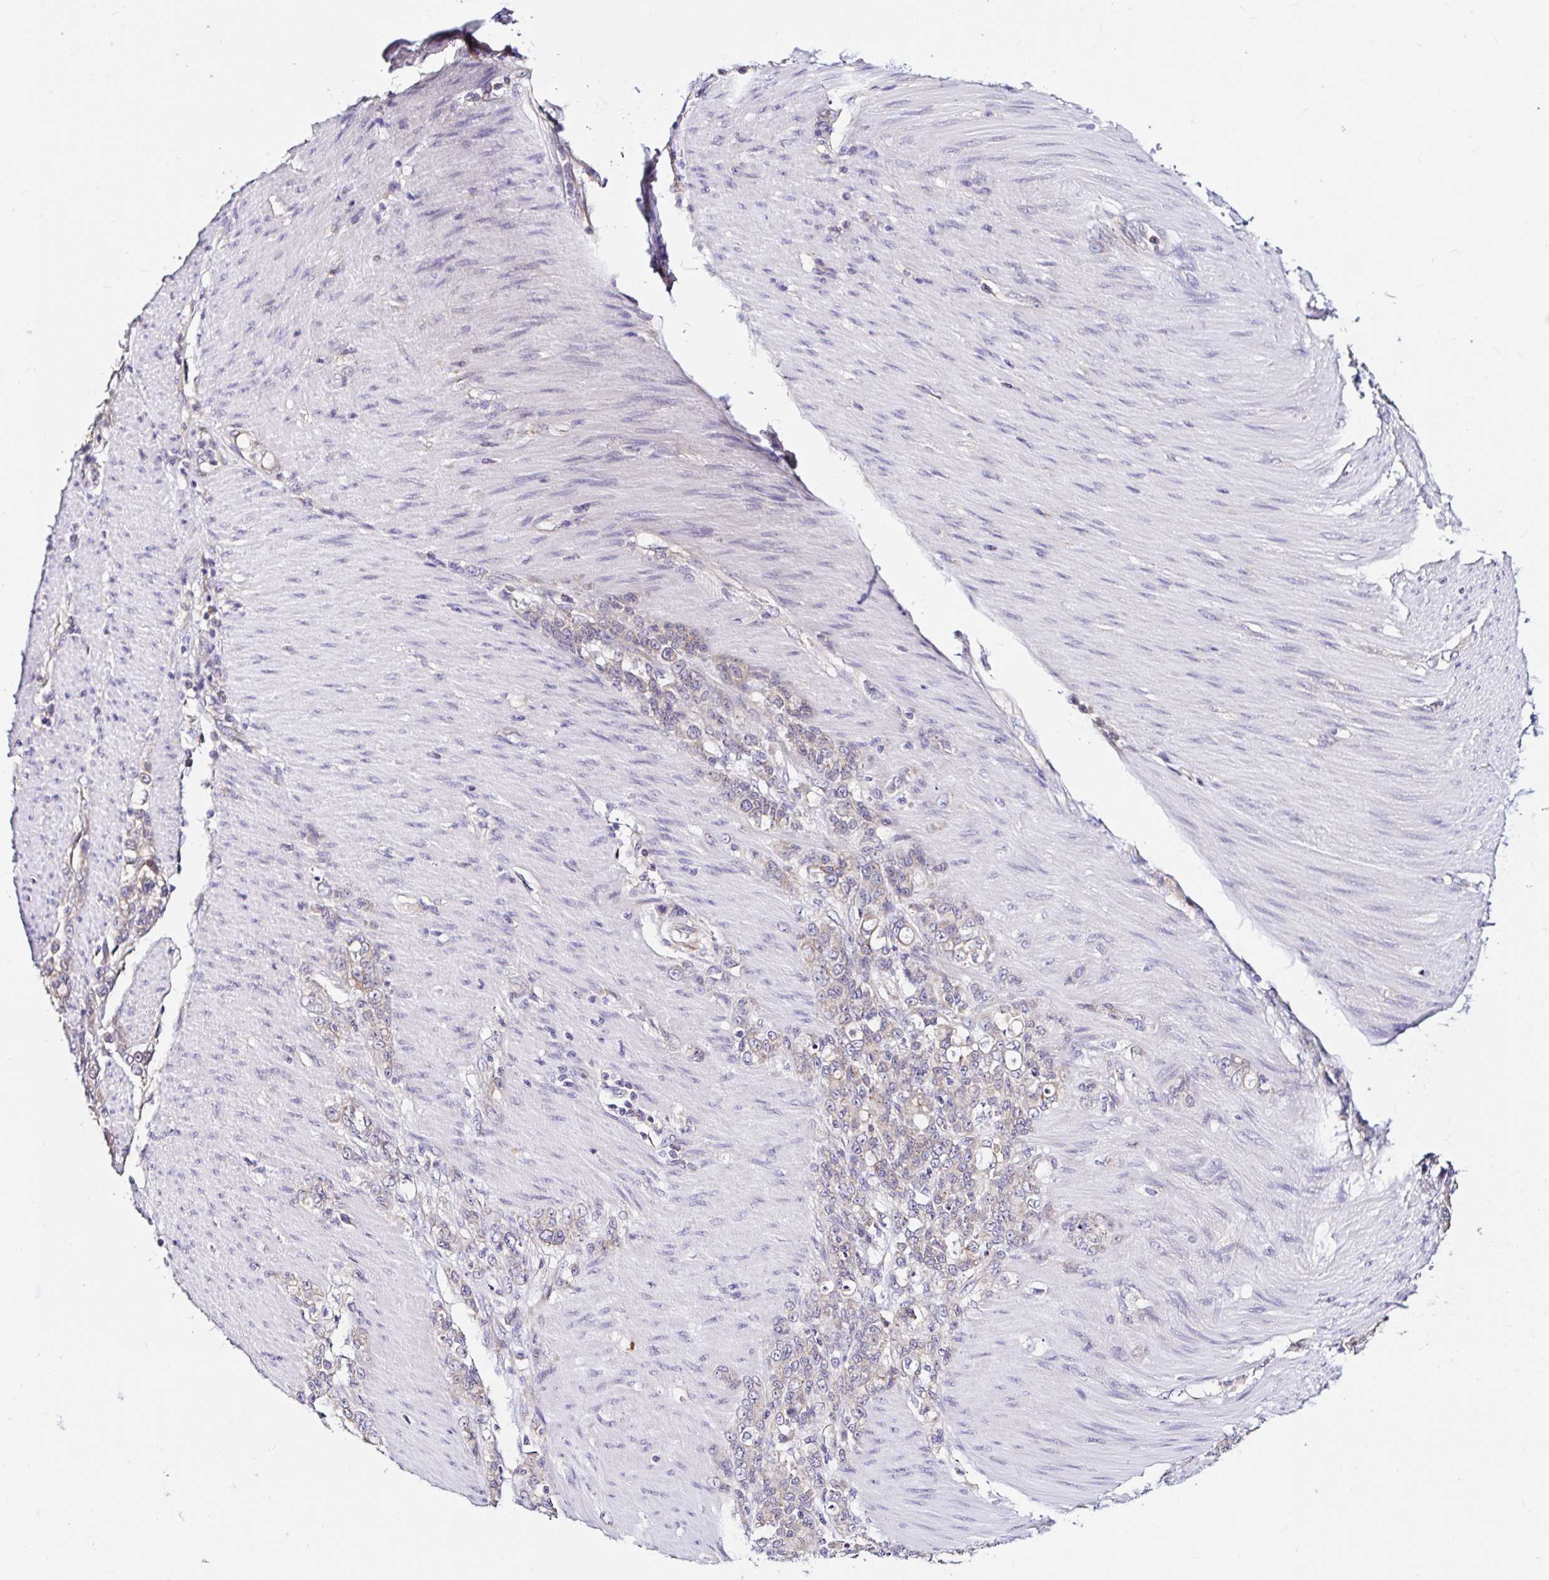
{"staining": {"intensity": "weak", "quantity": ">75%", "location": "cytoplasmic/membranous"}, "tissue": "stomach cancer", "cell_type": "Tumor cells", "image_type": "cancer", "snomed": [{"axis": "morphology", "description": "Adenocarcinoma, NOS"}, {"axis": "topography", "description": "Stomach"}], "caption": "Protein staining by immunohistochemistry shows weak cytoplasmic/membranous expression in approximately >75% of tumor cells in stomach cancer (adenocarcinoma). (DAB (3,3'-diaminobenzidine) IHC, brown staining for protein, blue staining for nuclei).", "gene": "VSIG2", "patient": {"sex": "female", "age": 79}}